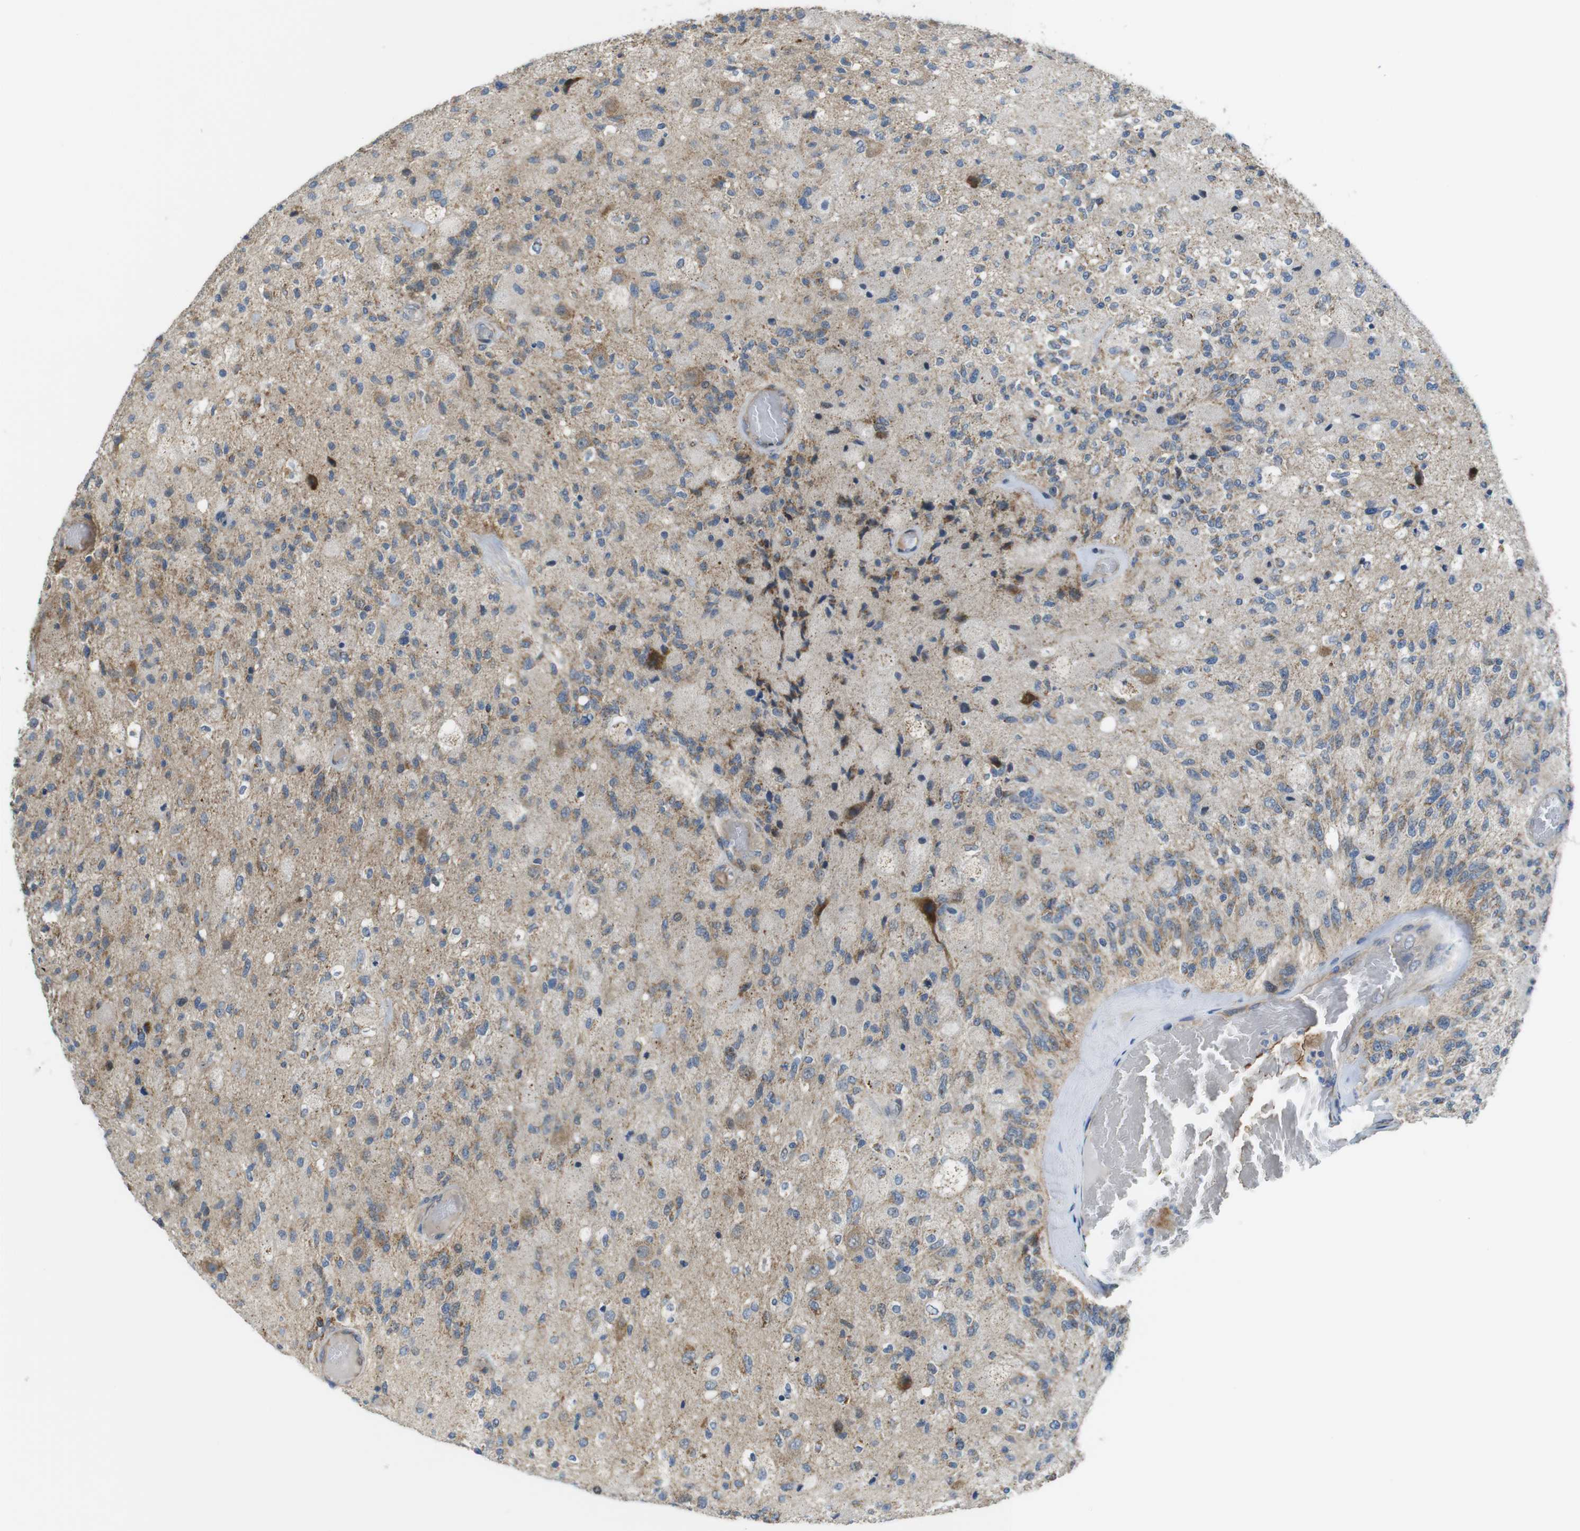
{"staining": {"intensity": "moderate", "quantity": "<25%", "location": "cytoplasmic/membranous"}, "tissue": "glioma", "cell_type": "Tumor cells", "image_type": "cancer", "snomed": [{"axis": "morphology", "description": "Normal tissue, NOS"}, {"axis": "morphology", "description": "Glioma, malignant, High grade"}, {"axis": "topography", "description": "Cerebral cortex"}], "caption": "About <25% of tumor cells in malignant high-grade glioma exhibit moderate cytoplasmic/membranous protein staining as visualized by brown immunohistochemical staining.", "gene": "MARCHF1", "patient": {"sex": "male", "age": 77}}